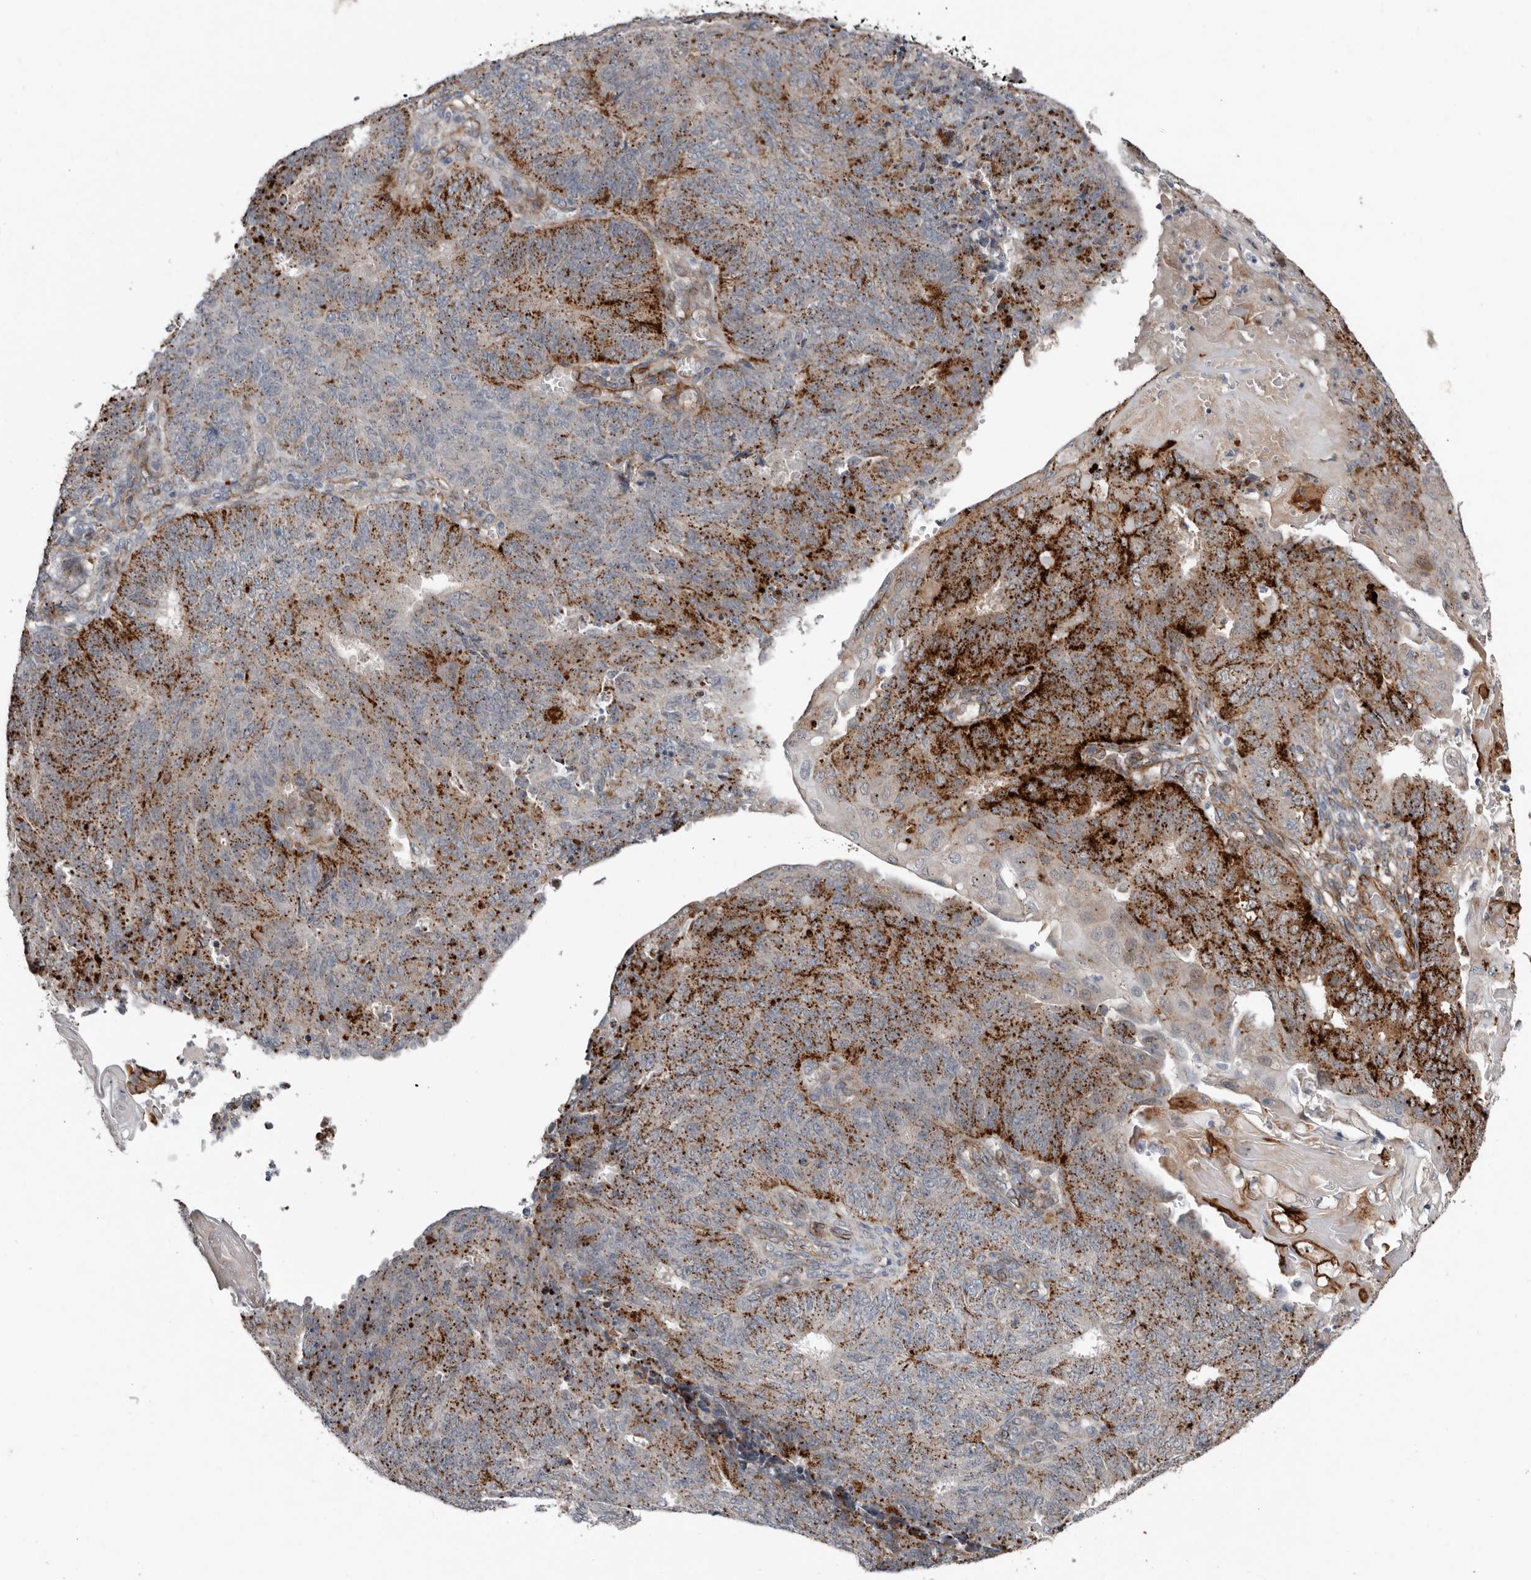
{"staining": {"intensity": "strong", "quantity": "25%-75%", "location": "cytoplasmic/membranous"}, "tissue": "endometrial cancer", "cell_type": "Tumor cells", "image_type": "cancer", "snomed": [{"axis": "morphology", "description": "Adenocarcinoma, NOS"}, {"axis": "topography", "description": "Endometrium"}], "caption": "High-magnification brightfield microscopy of endometrial cancer stained with DAB (brown) and counterstained with hematoxylin (blue). tumor cells exhibit strong cytoplasmic/membranous expression is identified in about25%-75% of cells. The staining was performed using DAB, with brown indicating positive protein expression. Nuclei are stained blue with hematoxylin.", "gene": "RANBP17", "patient": {"sex": "female", "age": 32}}